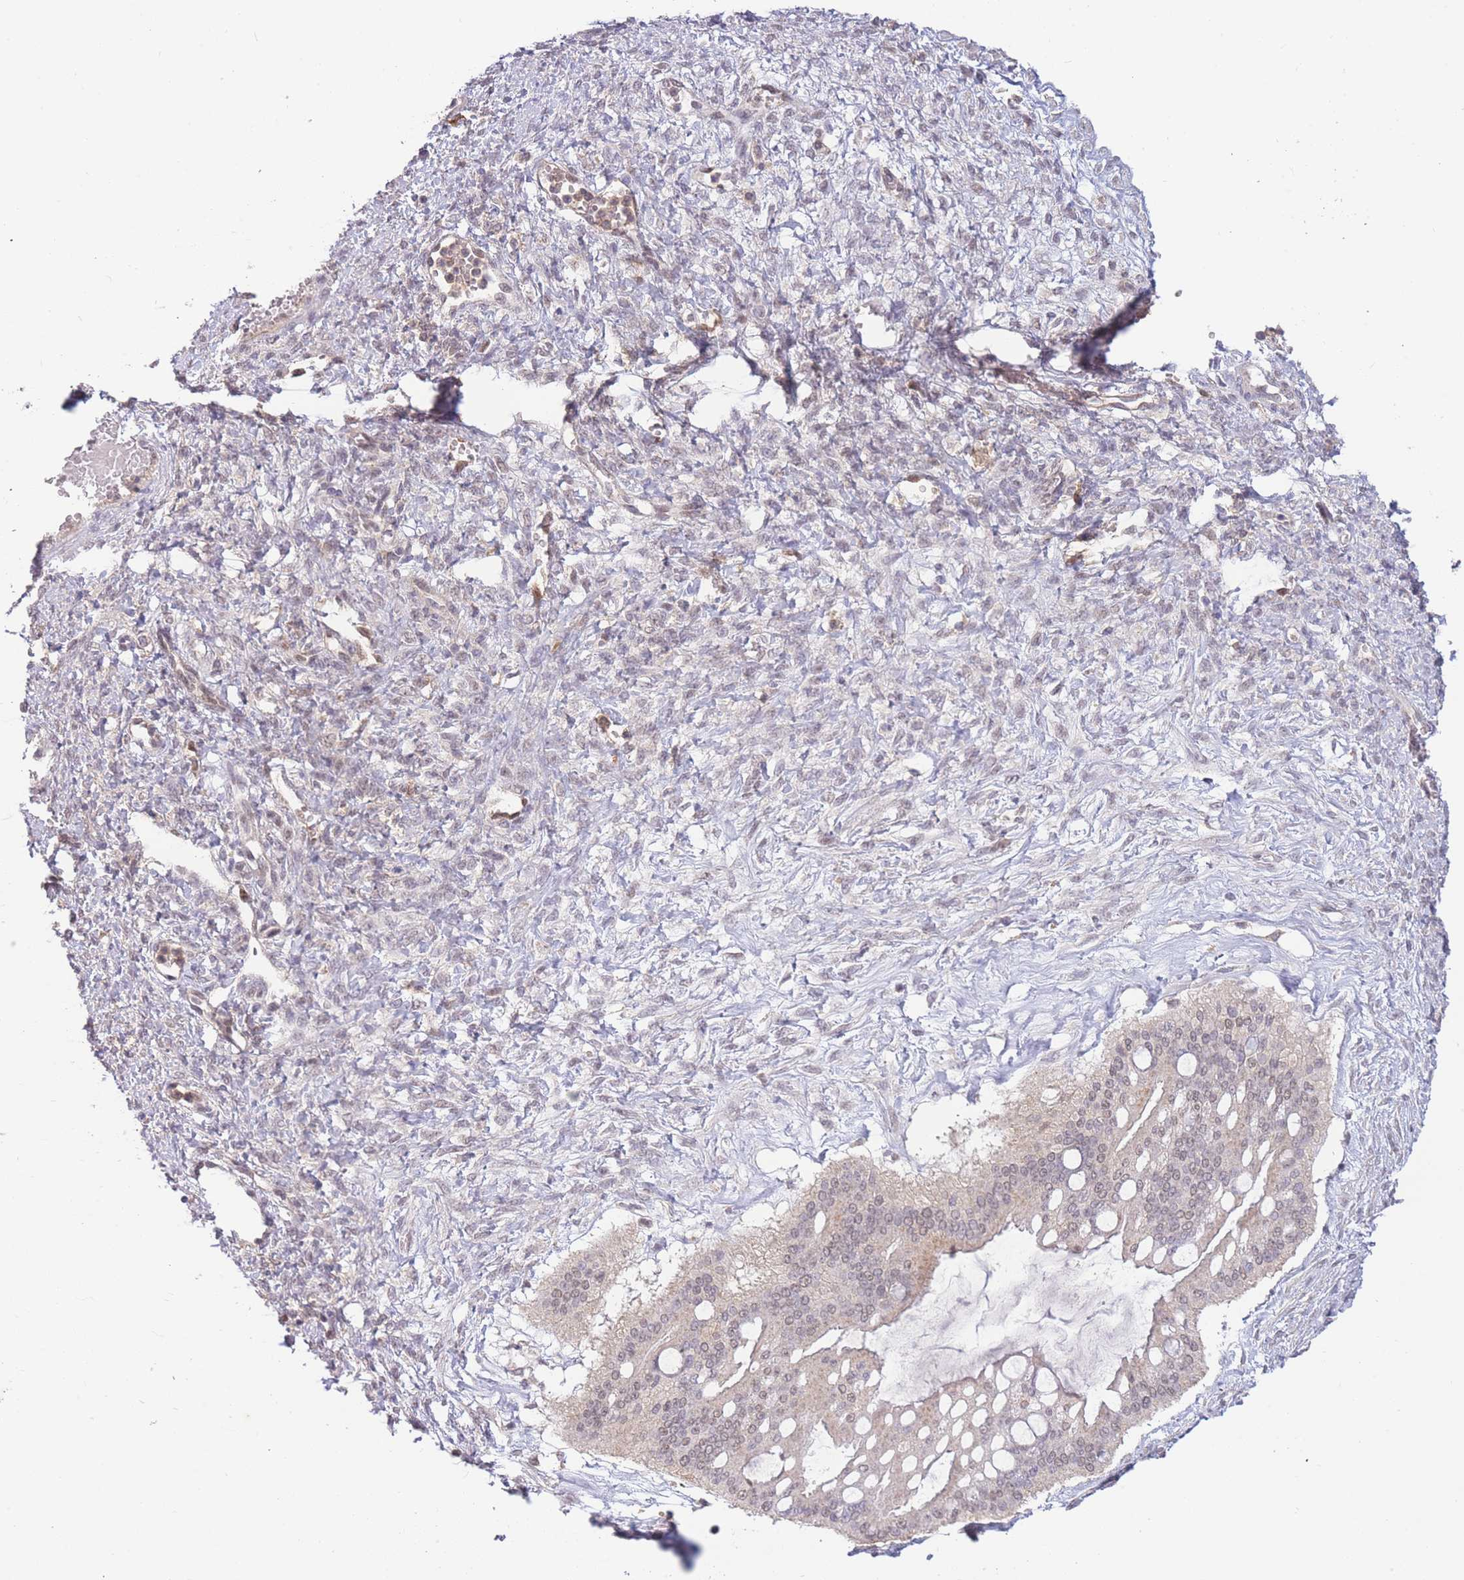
{"staining": {"intensity": "weak", "quantity": "25%-75%", "location": "nuclear"}, "tissue": "ovarian cancer", "cell_type": "Tumor cells", "image_type": "cancer", "snomed": [{"axis": "morphology", "description": "Cystadenocarcinoma, mucinous, NOS"}, {"axis": "topography", "description": "Ovary"}], "caption": "This photomicrograph demonstrates IHC staining of human mucinous cystadenocarcinoma (ovarian), with low weak nuclear staining in approximately 25%-75% of tumor cells.", "gene": "RNF144B", "patient": {"sex": "female", "age": 73}}